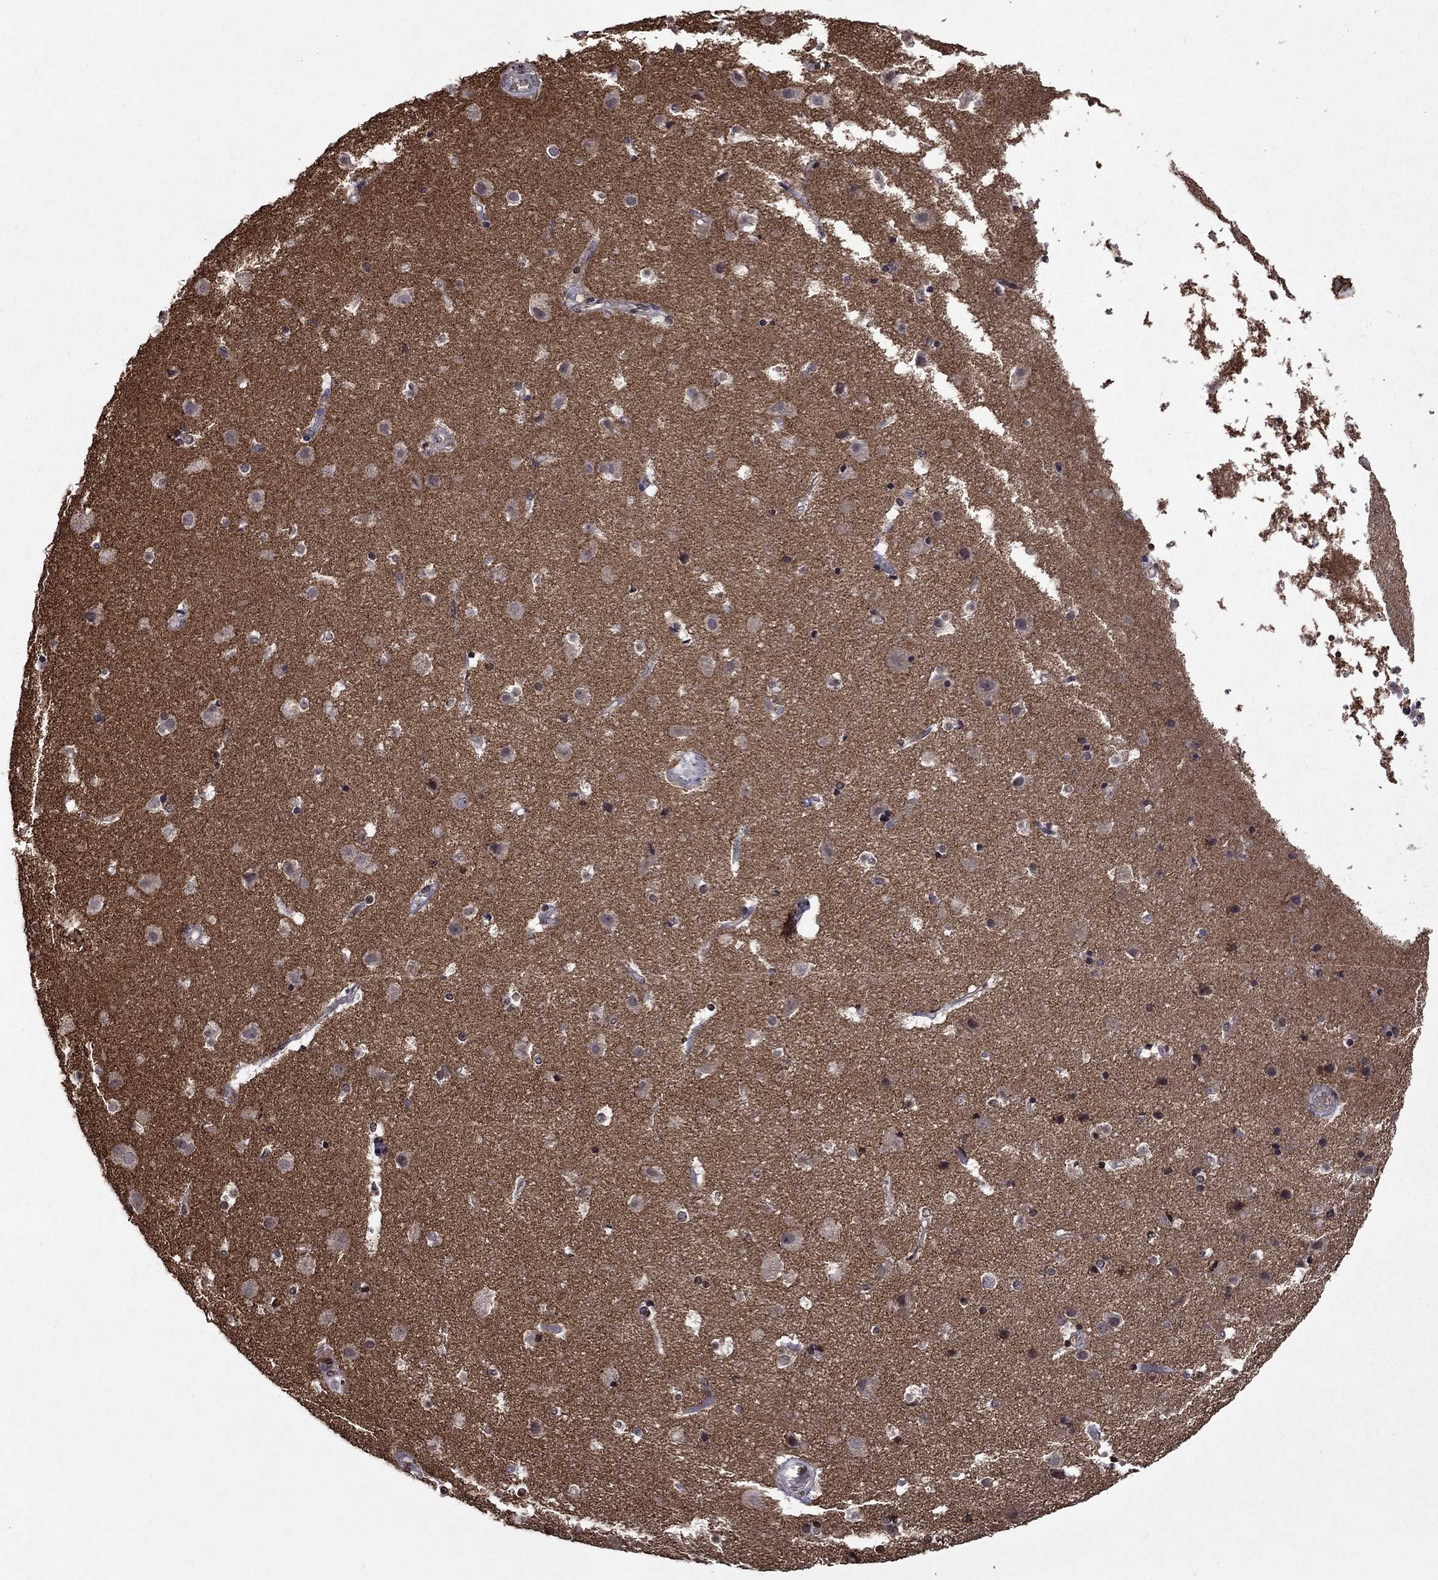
{"staining": {"intensity": "negative", "quantity": "none", "location": "none"}, "tissue": "cerebral cortex", "cell_type": "Endothelial cells", "image_type": "normal", "snomed": [{"axis": "morphology", "description": "Normal tissue, NOS"}, {"axis": "topography", "description": "Cerebral cortex"}], "caption": "Cerebral cortex stained for a protein using immunohistochemistry (IHC) exhibits no expression endothelial cells.", "gene": "NLGN1", "patient": {"sex": "female", "age": 52}}